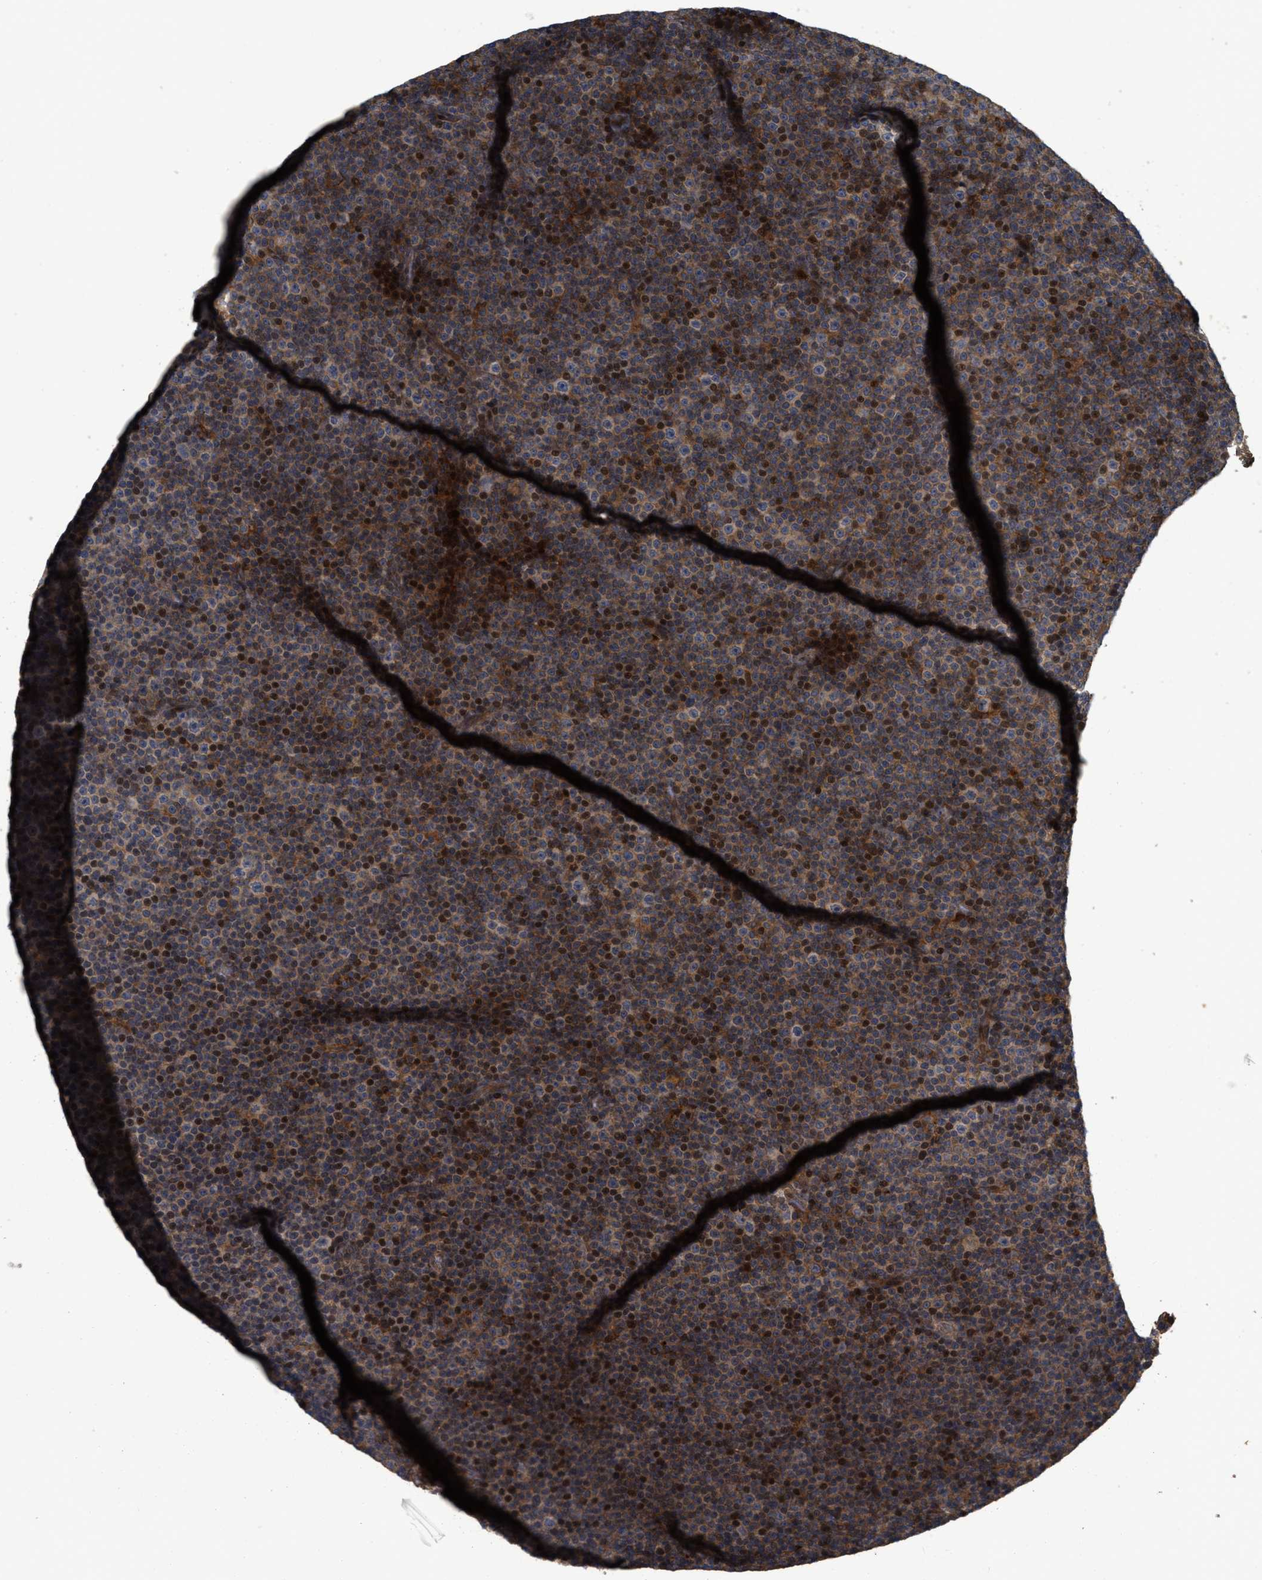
{"staining": {"intensity": "strong", "quantity": ">75%", "location": "cytoplasmic/membranous,nuclear"}, "tissue": "lymphoma", "cell_type": "Tumor cells", "image_type": "cancer", "snomed": [{"axis": "morphology", "description": "Malignant lymphoma, non-Hodgkin's type, Low grade"}, {"axis": "topography", "description": "Lymph node"}], "caption": "There is high levels of strong cytoplasmic/membranous and nuclear expression in tumor cells of lymphoma, as demonstrated by immunohistochemical staining (brown color).", "gene": "CBR3", "patient": {"sex": "female", "age": 67}}